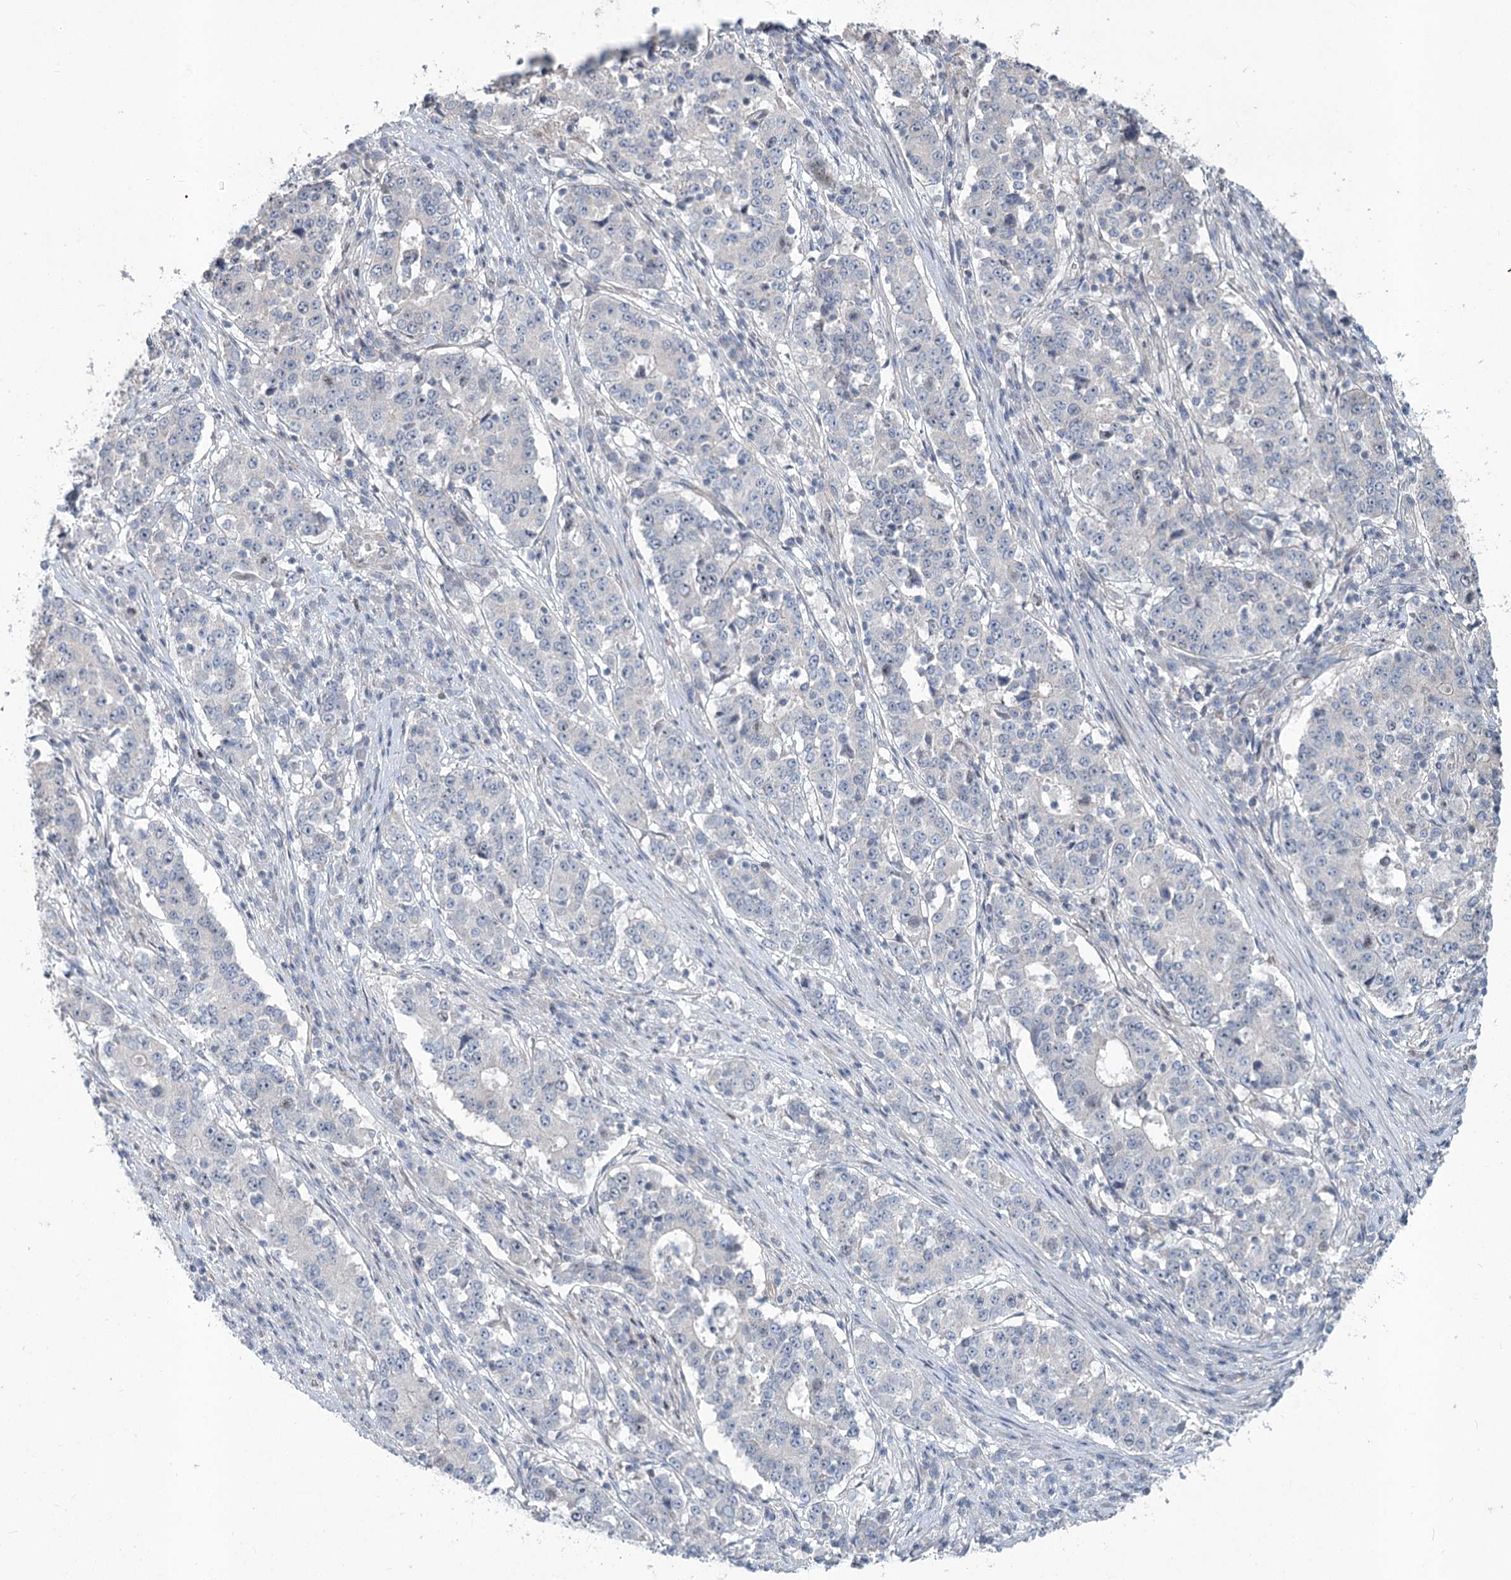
{"staining": {"intensity": "weak", "quantity": "<25%", "location": "nuclear"}, "tissue": "stomach cancer", "cell_type": "Tumor cells", "image_type": "cancer", "snomed": [{"axis": "morphology", "description": "Adenocarcinoma, NOS"}, {"axis": "topography", "description": "Stomach"}], "caption": "IHC photomicrograph of human stomach adenocarcinoma stained for a protein (brown), which reveals no positivity in tumor cells. (DAB immunohistochemistry (IHC) with hematoxylin counter stain).", "gene": "ABITRAM", "patient": {"sex": "male", "age": 59}}